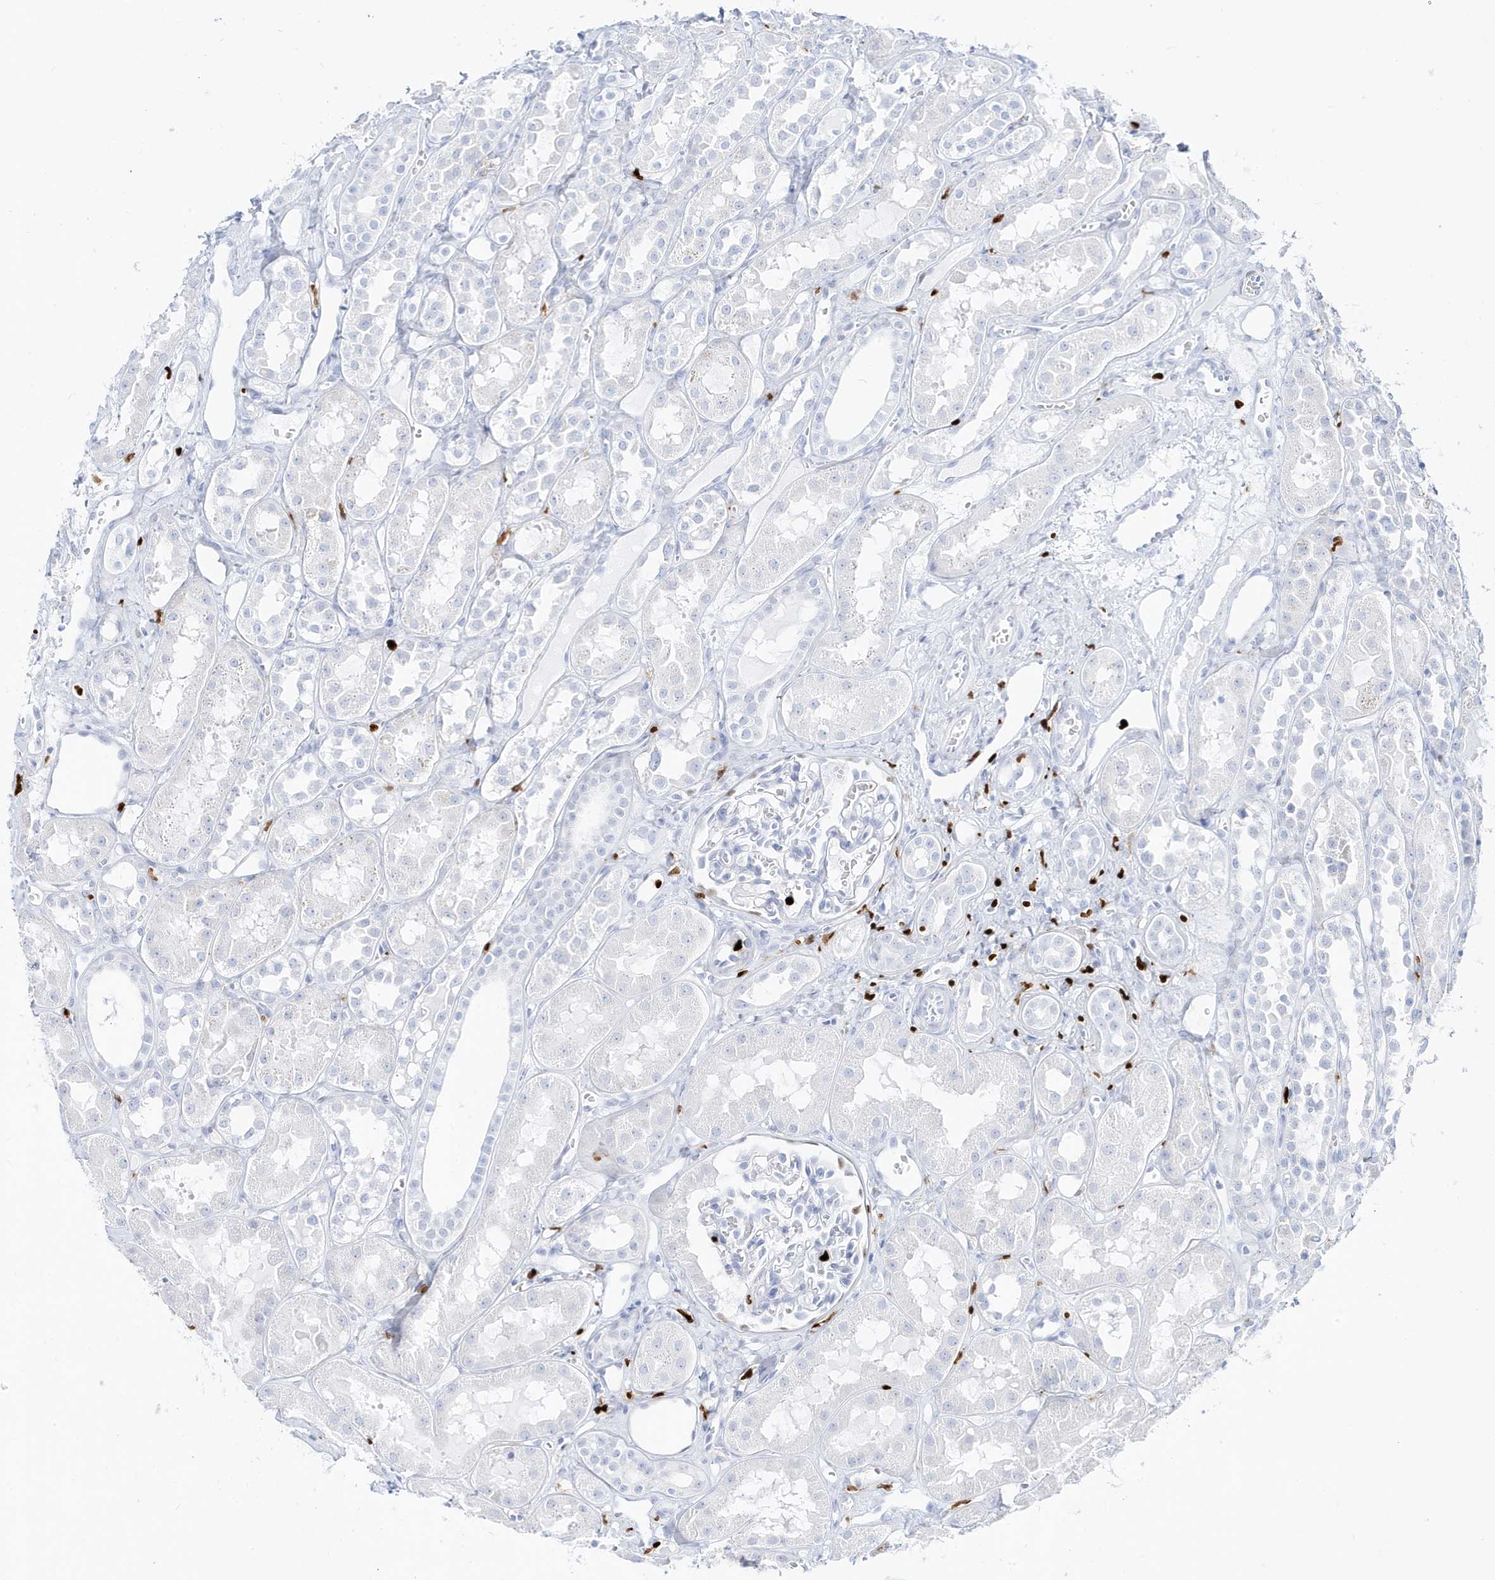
{"staining": {"intensity": "negative", "quantity": "none", "location": "none"}, "tissue": "kidney", "cell_type": "Cells in glomeruli", "image_type": "normal", "snomed": [{"axis": "morphology", "description": "Normal tissue, NOS"}, {"axis": "topography", "description": "Kidney"}], "caption": "High power microscopy histopathology image of an immunohistochemistry (IHC) micrograph of normal kidney, revealing no significant staining in cells in glomeruli. (Stains: DAB (3,3'-diaminobenzidine) immunohistochemistry with hematoxylin counter stain, Microscopy: brightfield microscopy at high magnification).", "gene": "MNDA", "patient": {"sex": "male", "age": 16}}